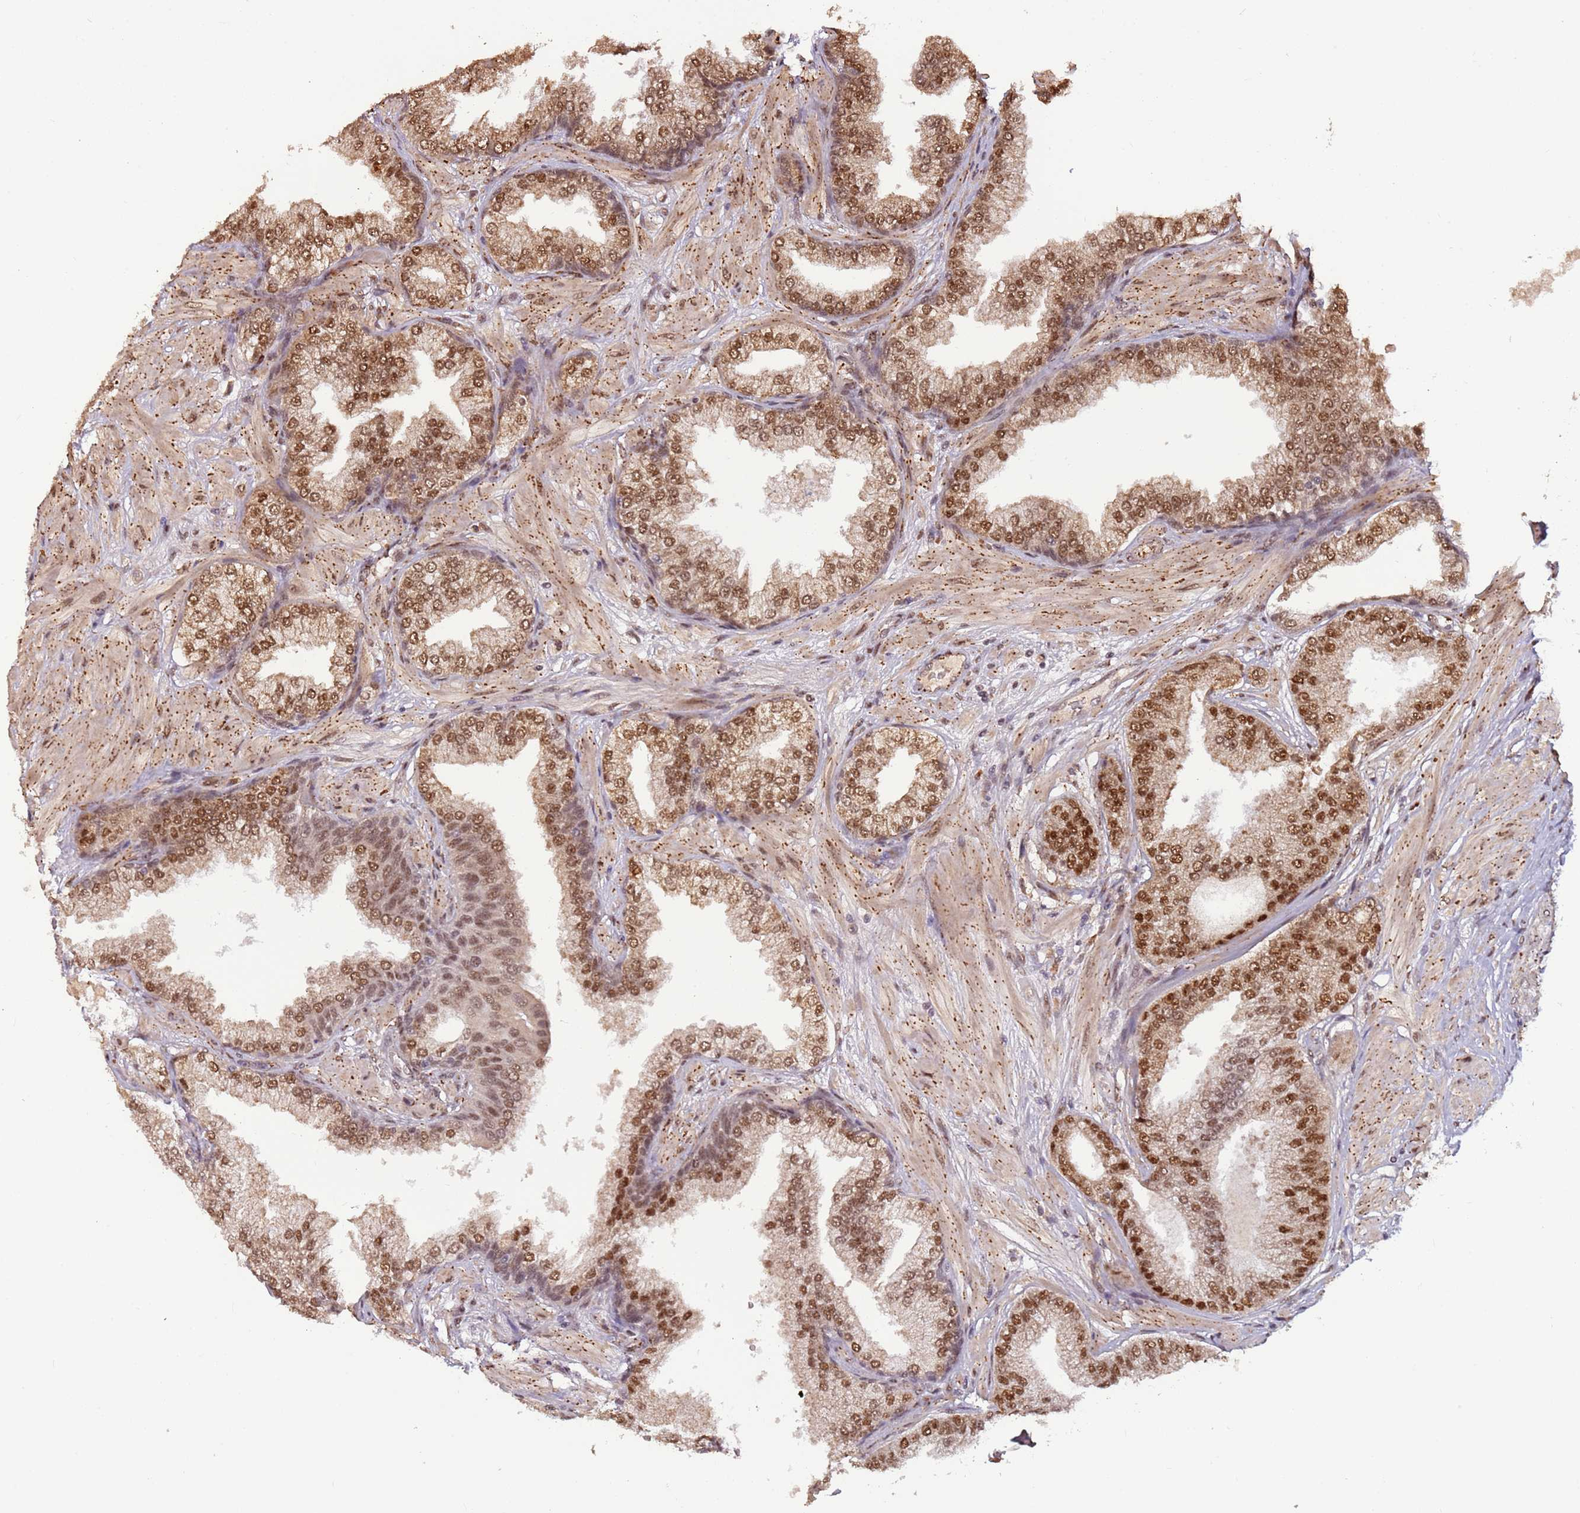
{"staining": {"intensity": "moderate", "quantity": ">75%", "location": "nuclear"}, "tissue": "prostate cancer", "cell_type": "Tumor cells", "image_type": "cancer", "snomed": [{"axis": "morphology", "description": "Adenocarcinoma, Low grade"}, {"axis": "topography", "description": "Prostate"}], "caption": "Immunohistochemistry of human adenocarcinoma (low-grade) (prostate) displays medium levels of moderate nuclear staining in approximately >75% of tumor cells.", "gene": "POLR3H", "patient": {"sex": "male", "age": 55}}